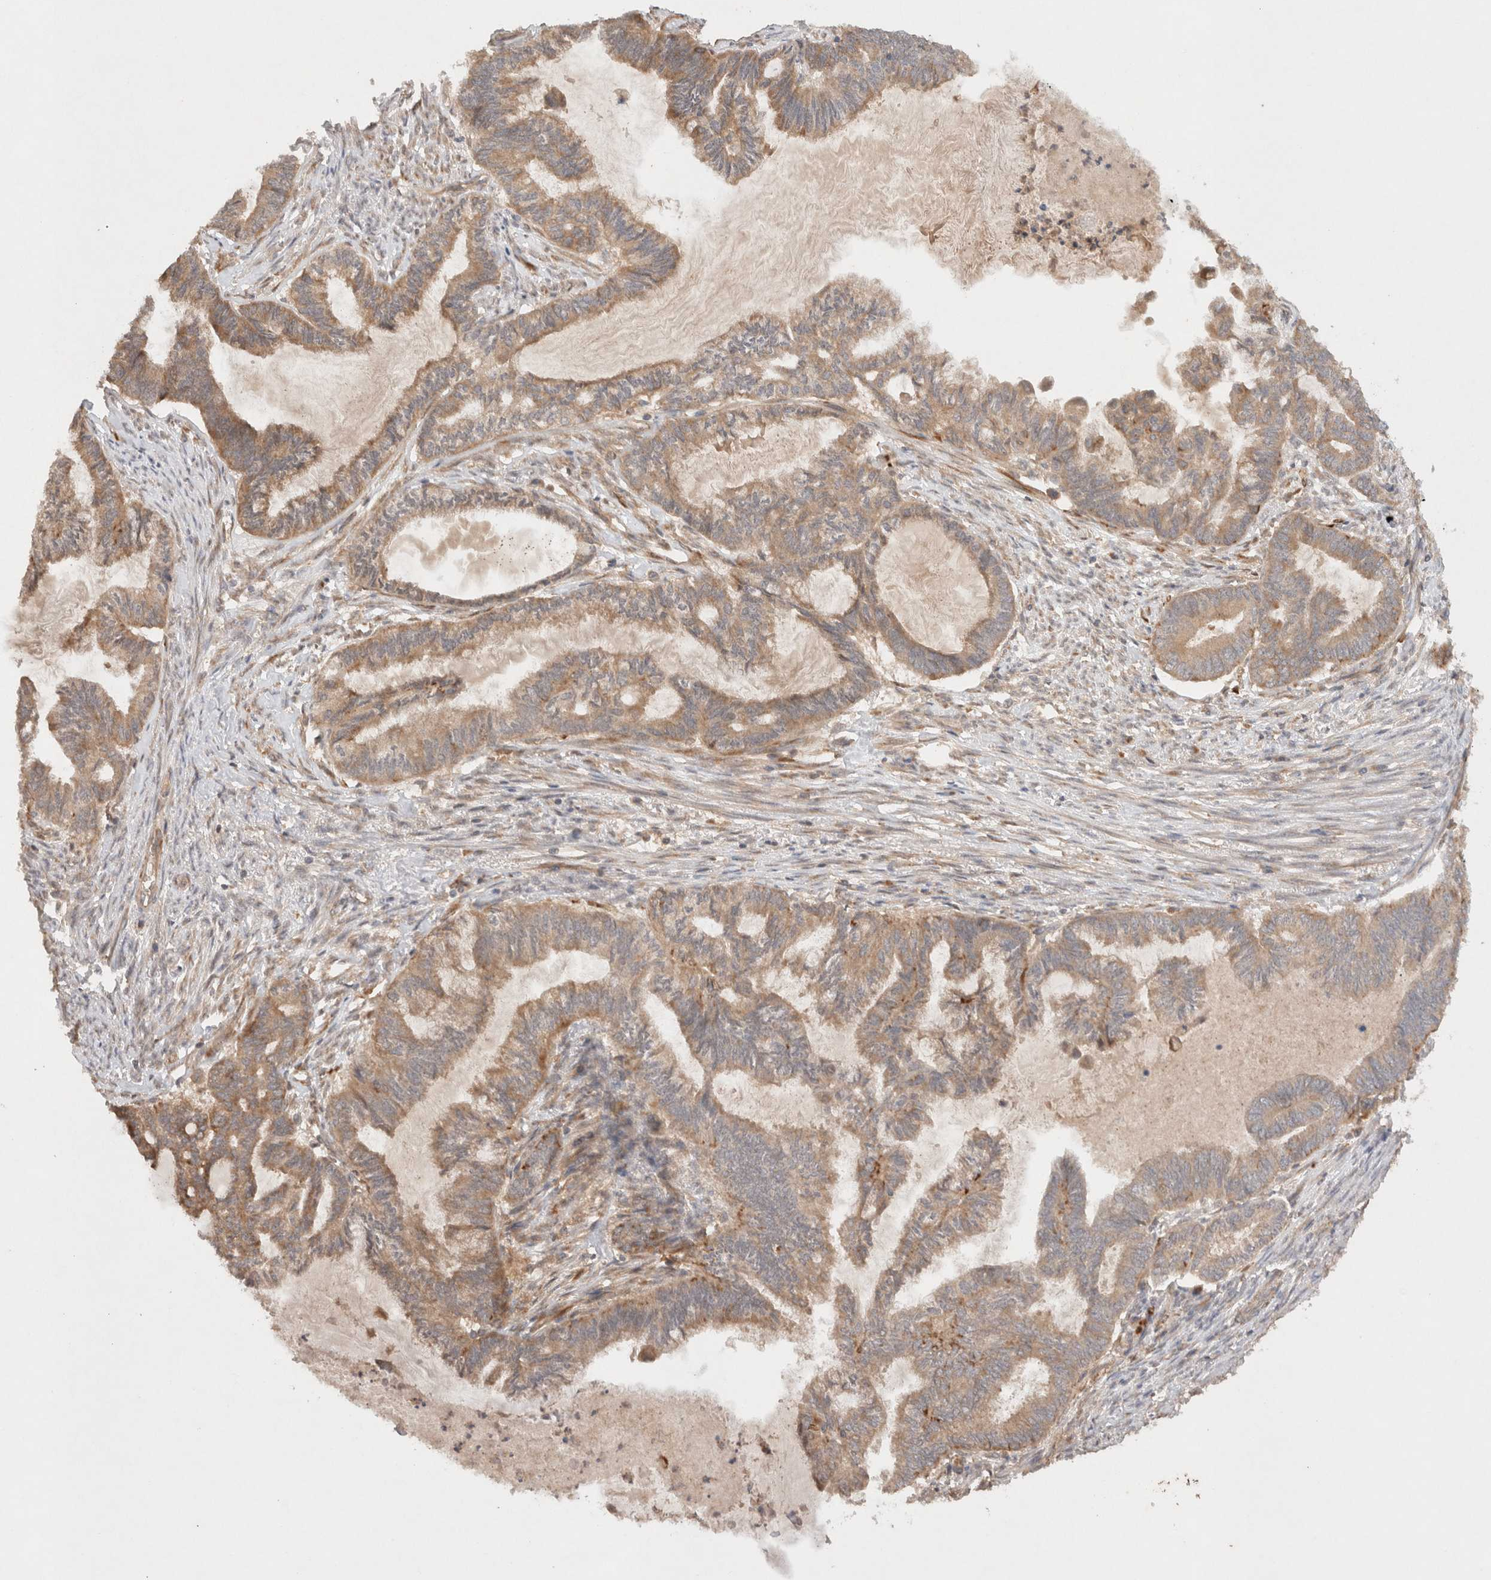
{"staining": {"intensity": "moderate", "quantity": ">75%", "location": "cytoplasmic/membranous"}, "tissue": "endometrial cancer", "cell_type": "Tumor cells", "image_type": "cancer", "snomed": [{"axis": "morphology", "description": "Adenocarcinoma, NOS"}, {"axis": "topography", "description": "Endometrium"}], "caption": "A histopathology image of endometrial cancer stained for a protein displays moderate cytoplasmic/membranous brown staining in tumor cells. The protein of interest is stained brown, and the nuclei are stained in blue (DAB (3,3'-diaminobenzidine) IHC with brightfield microscopy, high magnification).", "gene": "KLHL20", "patient": {"sex": "female", "age": 86}}